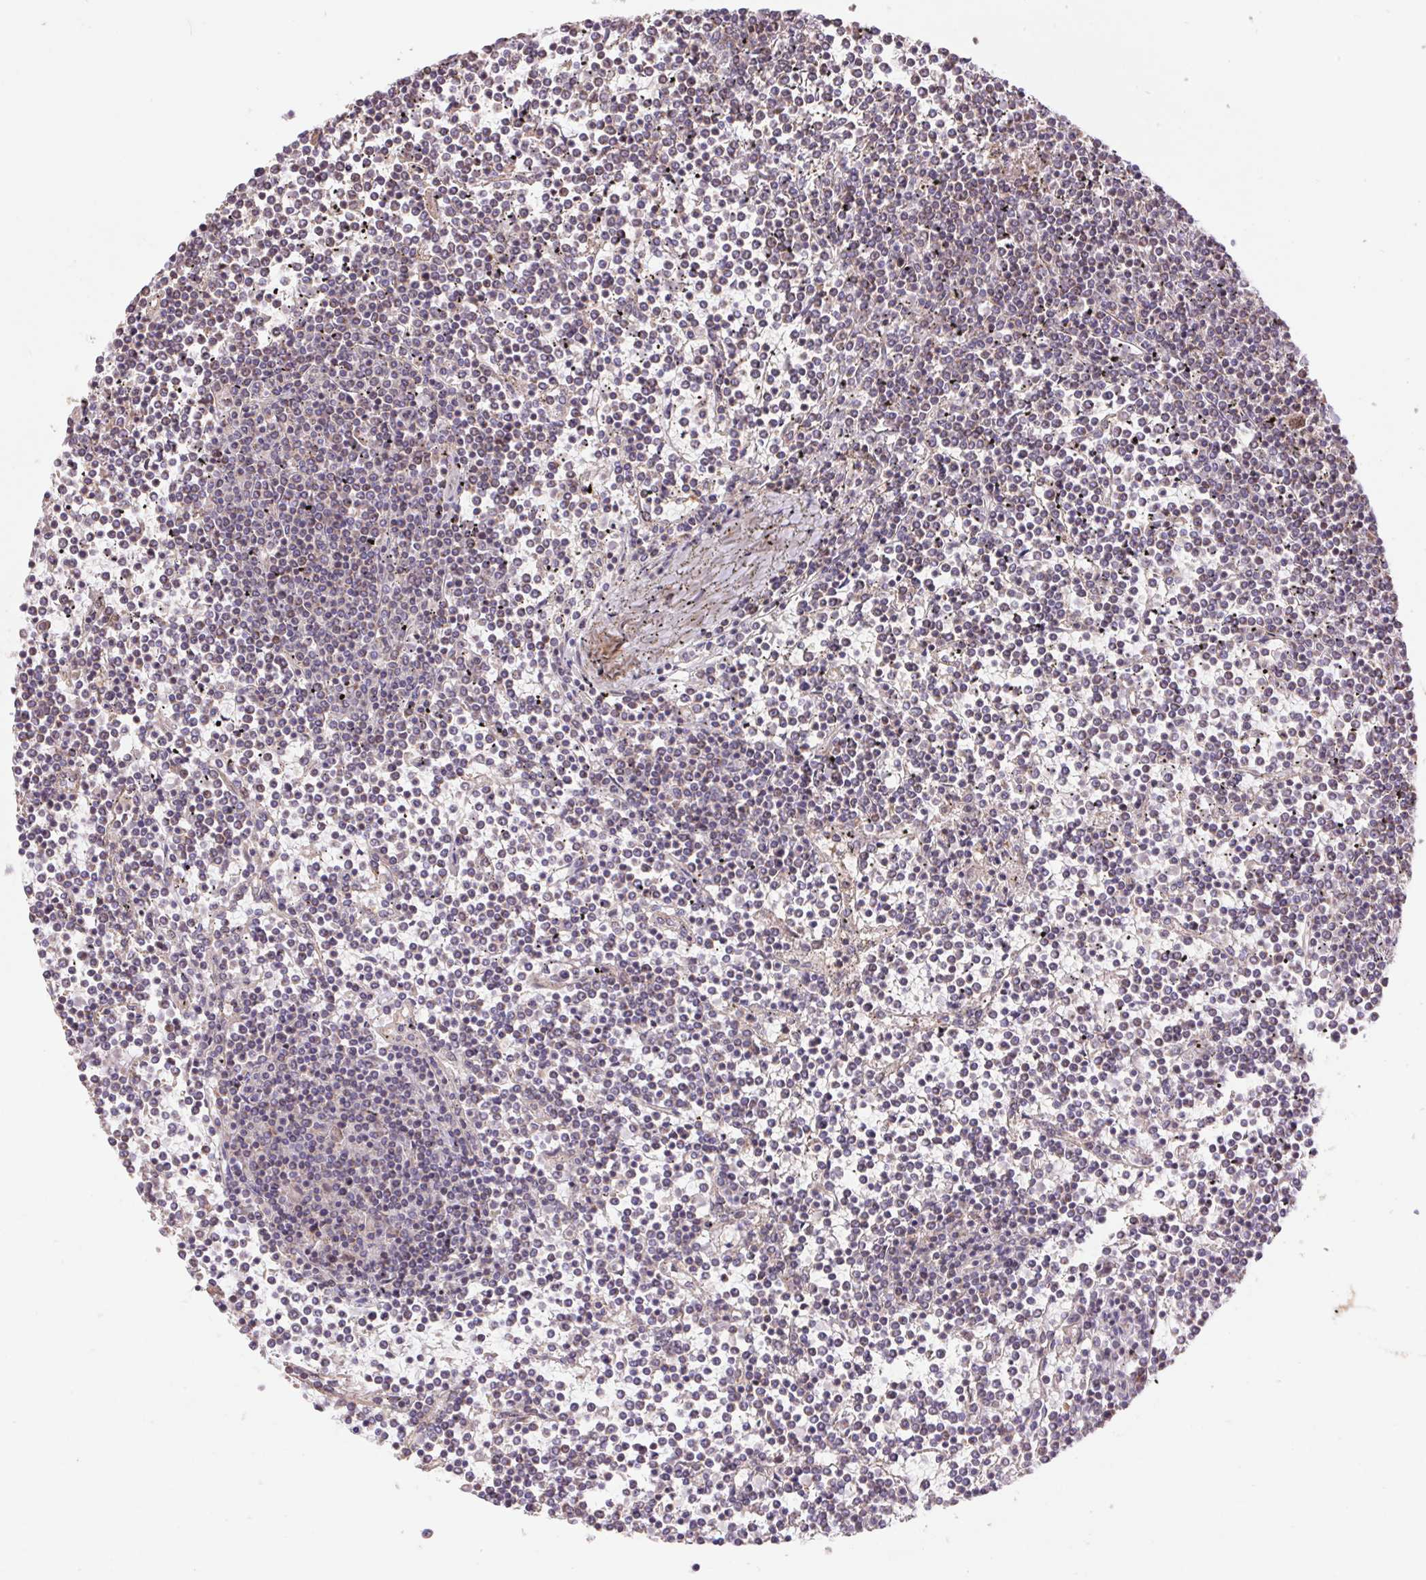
{"staining": {"intensity": "negative", "quantity": "none", "location": "none"}, "tissue": "lymphoma", "cell_type": "Tumor cells", "image_type": "cancer", "snomed": [{"axis": "morphology", "description": "Malignant lymphoma, non-Hodgkin's type, Low grade"}, {"axis": "topography", "description": "Spleen"}], "caption": "Image shows no protein staining in tumor cells of lymphoma tissue.", "gene": "PDHA1", "patient": {"sex": "female", "age": 19}}